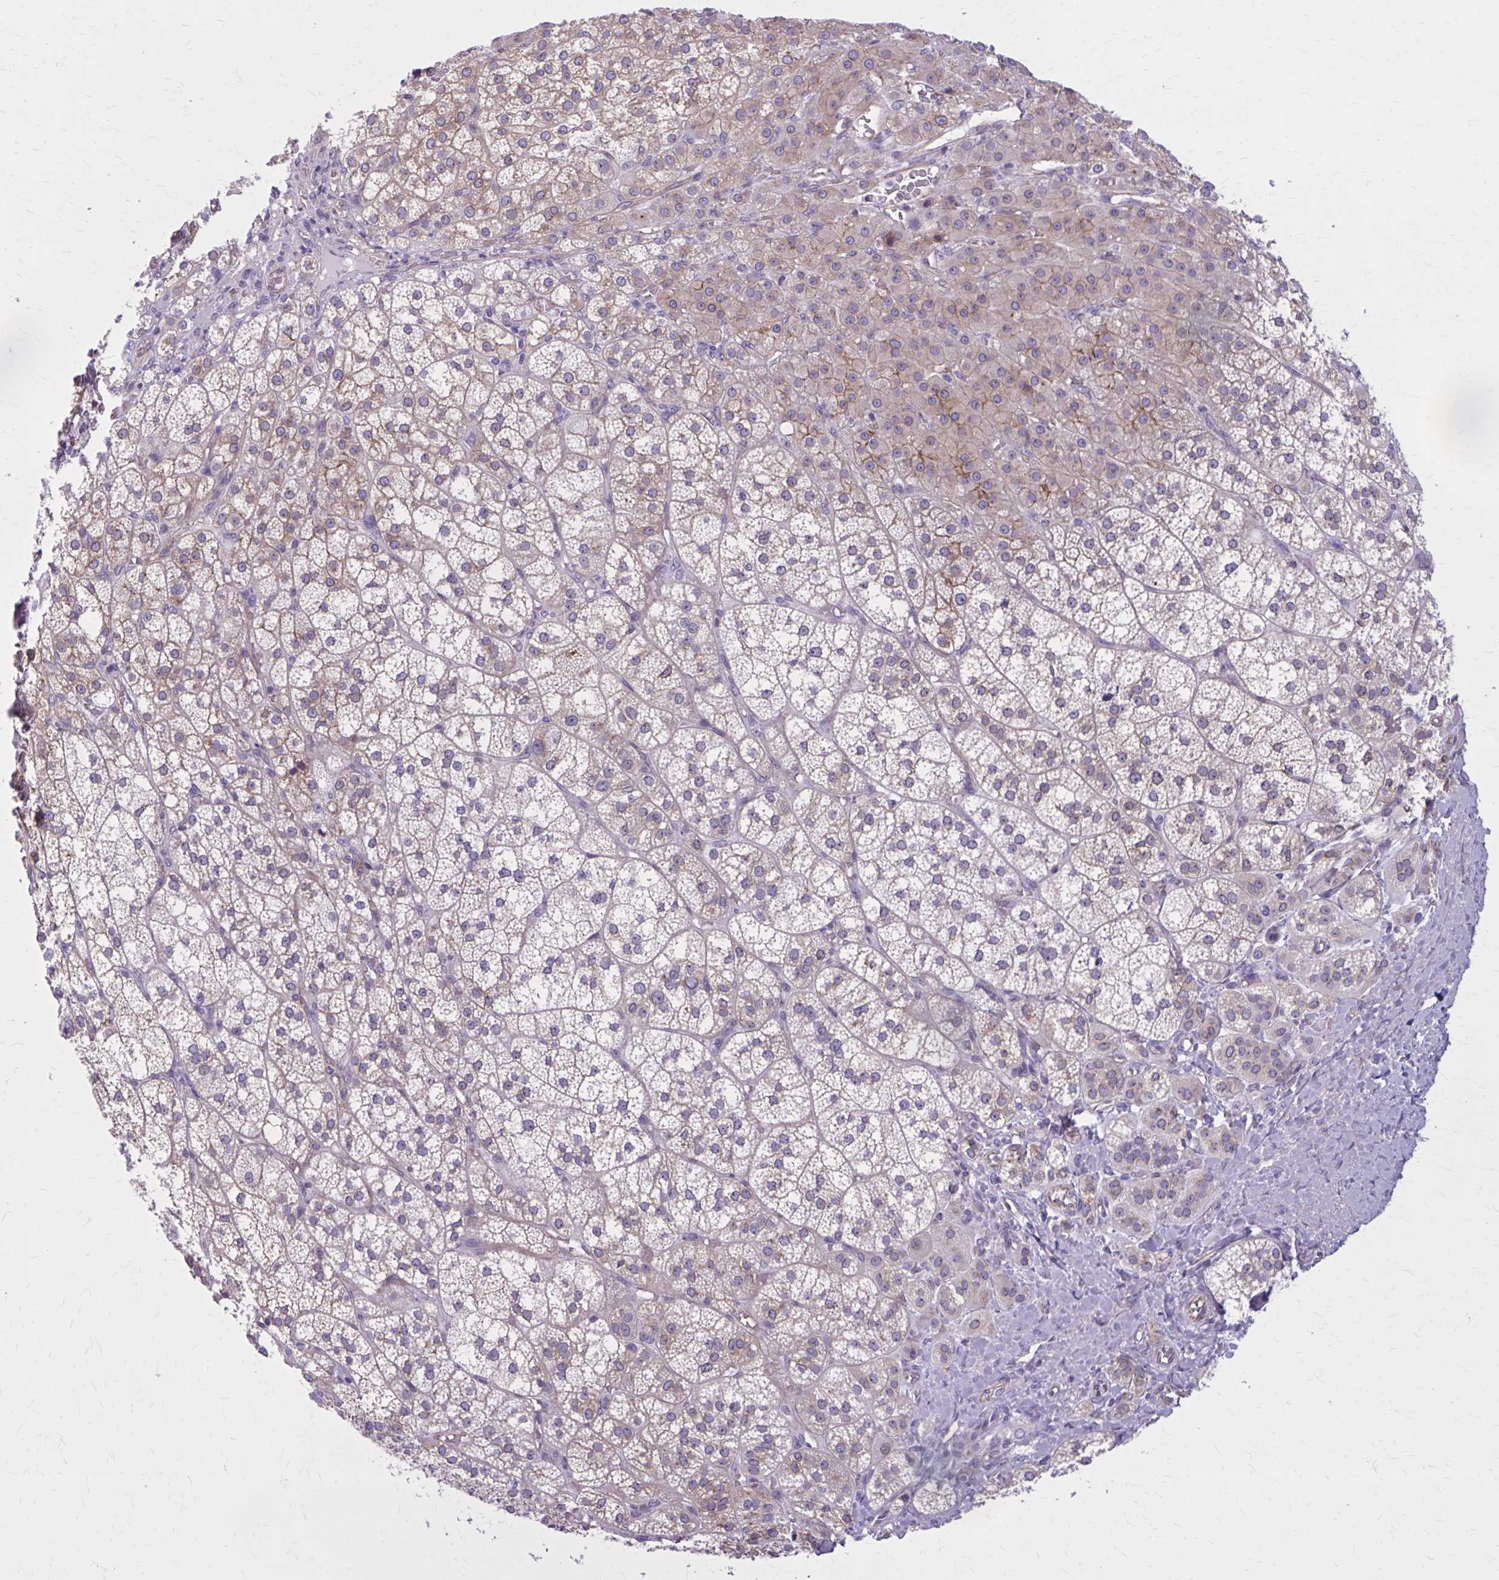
{"staining": {"intensity": "moderate", "quantity": "25%-75%", "location": "cytoplasmic/membranous"}, "tissue": "adrenal gland", "cell_type": "Glandular cells", "image_type": "normal", "snomed": [{"axis": "morphology", "description": "Normal tissue, NOS"}, {"axis": "topography", "description": "Adrenal gland"}], "caption": "Immunohistochemical staining of normal adrenal gland exhibits medium levels of moderate cytoplasmic/membranous positivity in approximately 25%-75% of glandular cells. (brown staining indicates protein expression, while blue staining denotes nuclei).", "gene": "ZDHHC7", "patient": {"sex": "female", "age": 60}}